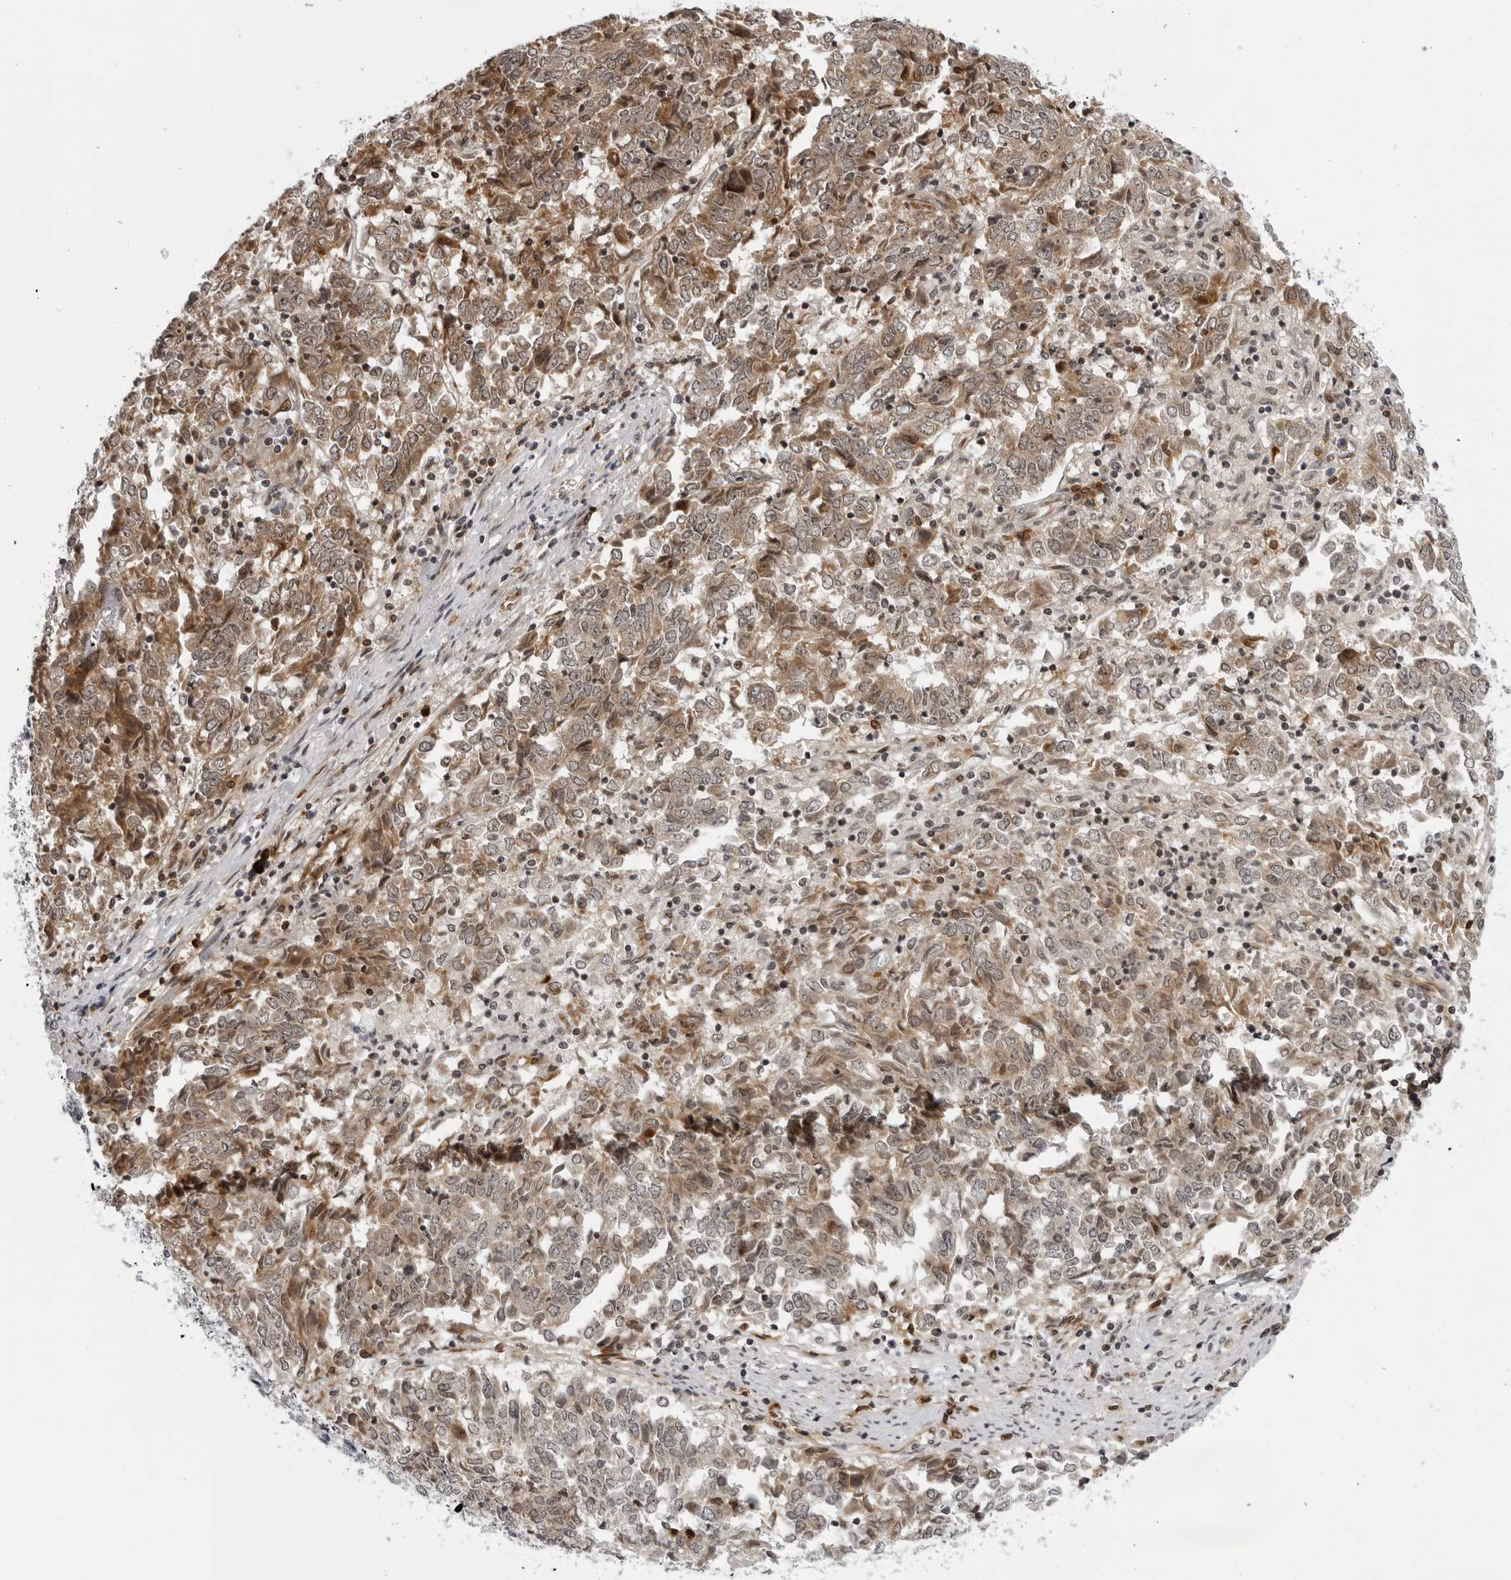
{"staining": {"intensity": "moderate", "quantity": ">75%", "location": "cytoplasmic/membranous"}, "tissue": "endometrial cancer", "cell_type": "Tumor cells", "image_type": "cancer", "snomed": [{"axis": "morphology", "description": "Adenocarcinoma, NOS"}, {"axis": "topography", "description": "Endometrium"}], "caption": "Immunohistochemical staining of human adenocarcinoma (endometrial) reveals moderate cytoplasmic/membranous protein positivity in about >75% of tumor cells.", "gene": "GCSAML", "patient": {"sex": "female", "age": 80}}